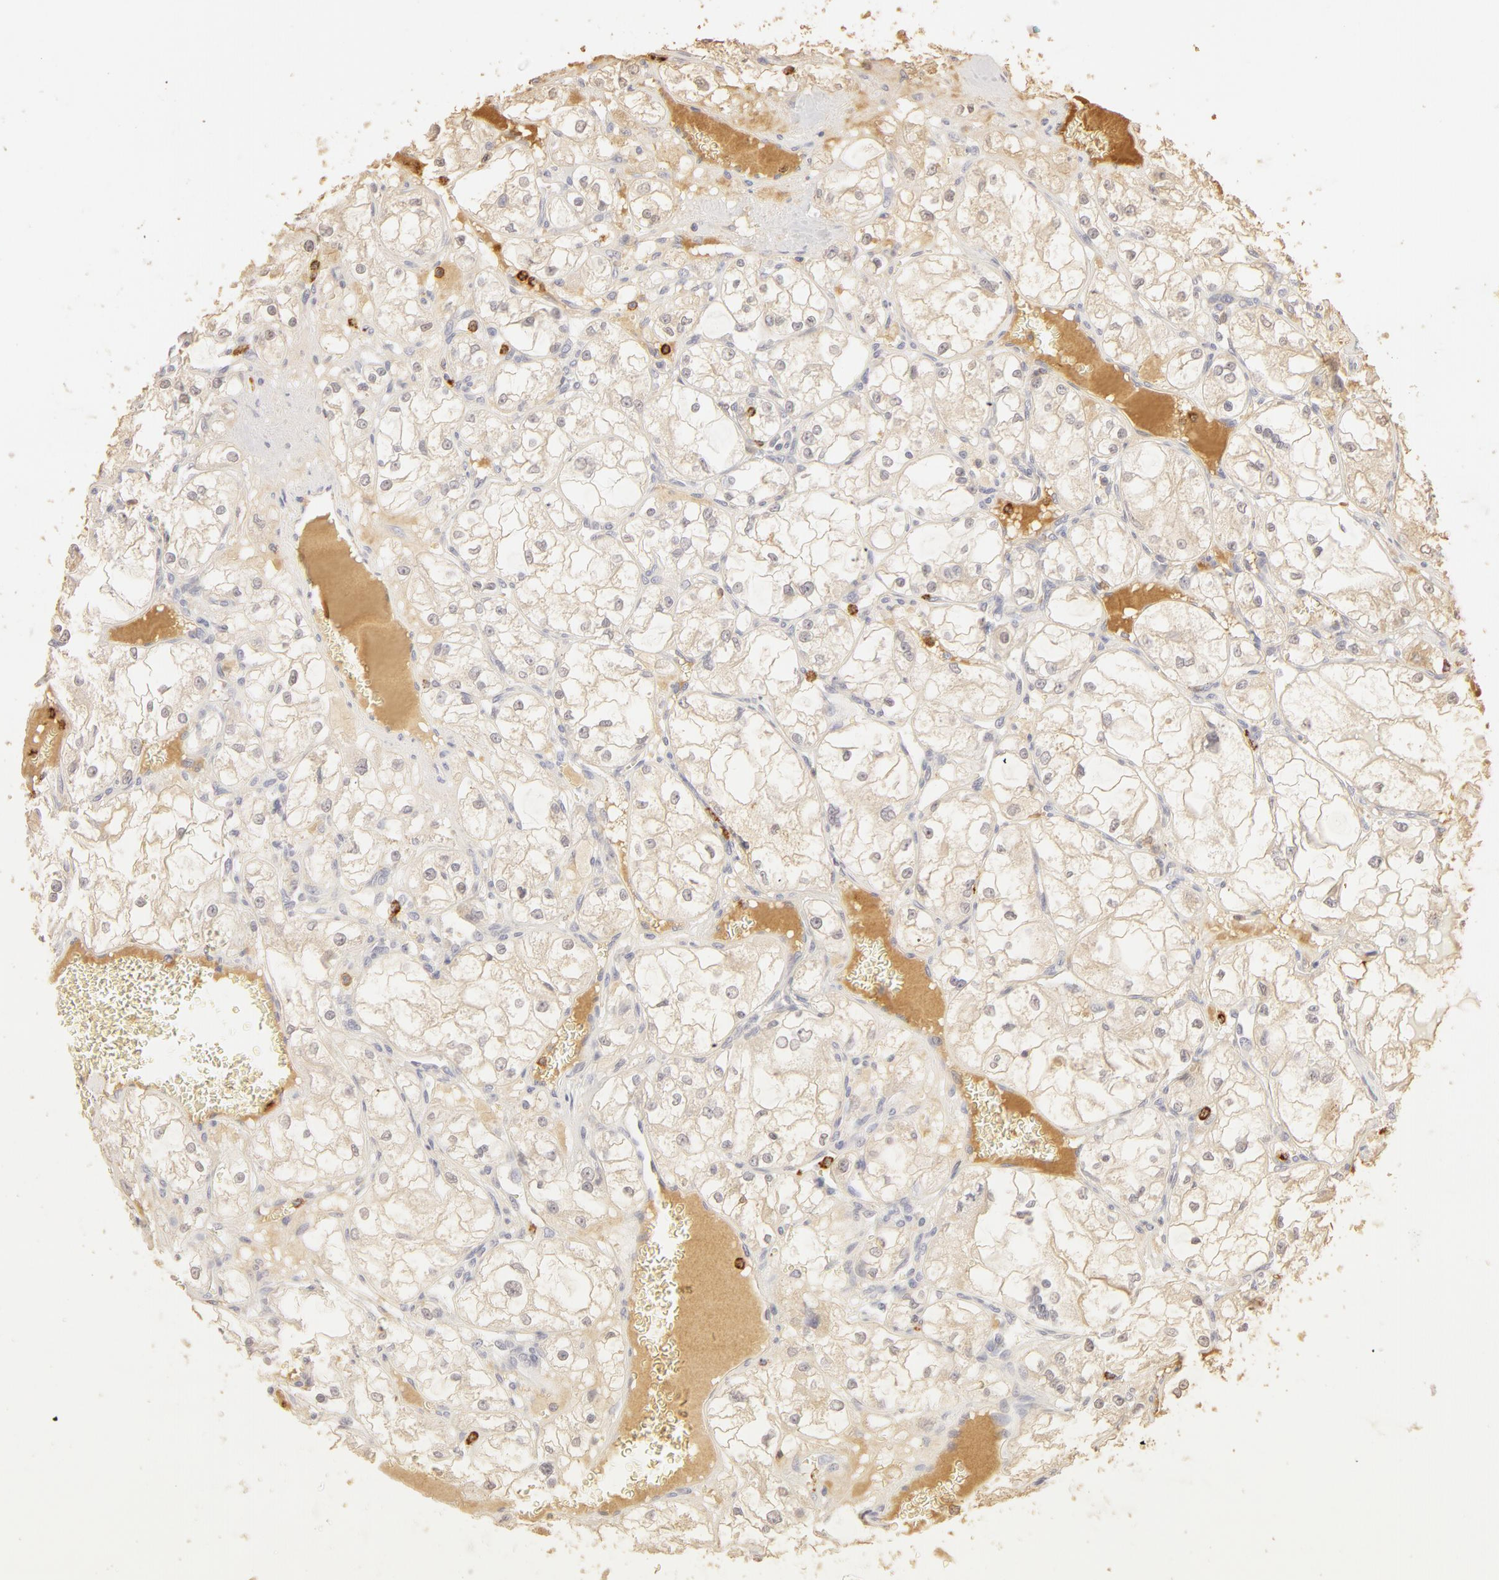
{"staining": {"intensity": "weak", "quantity": ">75%", "location": "cytoplasmic/membranous"}, "tissue": "renal cancer", "cell_type": "Tumor cells", "image_type": "cancer", "snomed": [{"axis": "morphology", "description": "Adenocarcinoma, NOS"}, {"axis": "topography", "description": "Kidney"}], "caption": "Protein staining displays weak cytoplasmic/membranous staining in approximately >75% of tumor cells in adenocarcinoma (renal). The protein of interest is shown in brown color, while the nuclei are stained blue.", "gene": "C1R", "patient": {"sex": "male", "age": 61}}